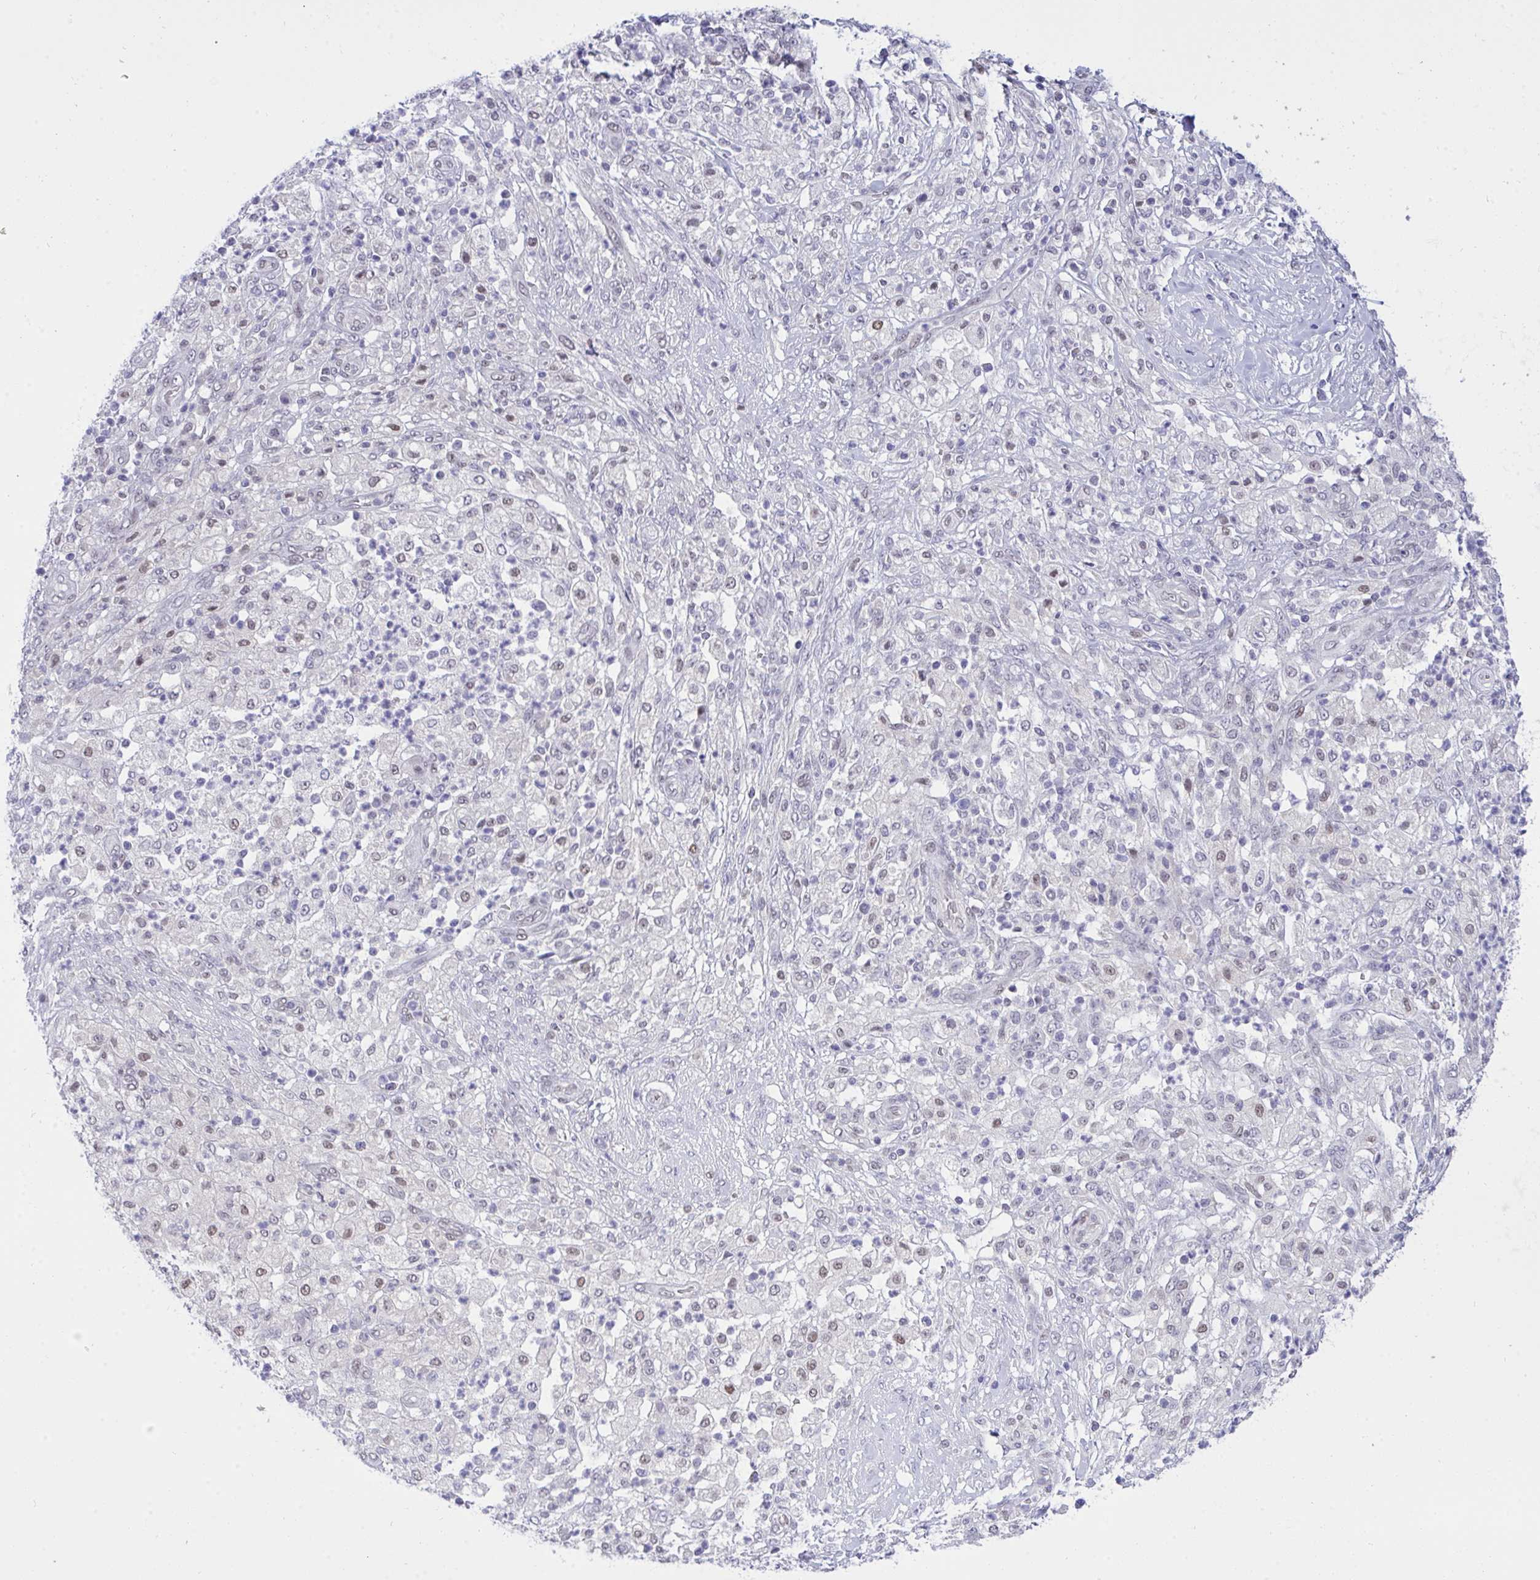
{"staining": {"intensity": "negative", "quantity": "none", "location": "none"}, "tissue": "pancreatic cancer", "cell_type": "Tumor cells", "image_type": "cancer", "snomed": [{"axis": "morphology", "description": "Adenocarcinoma, NOS"}, {"axis": "topography", "description": "Pancreas"}], "caption": "Immunohistochemistry (IHC) of adenocarcinoma (pancreatic) demonstrates no staining in tumor cells.", "gene": "THOP1", "patient": {"sex": "female", "age": 72}}